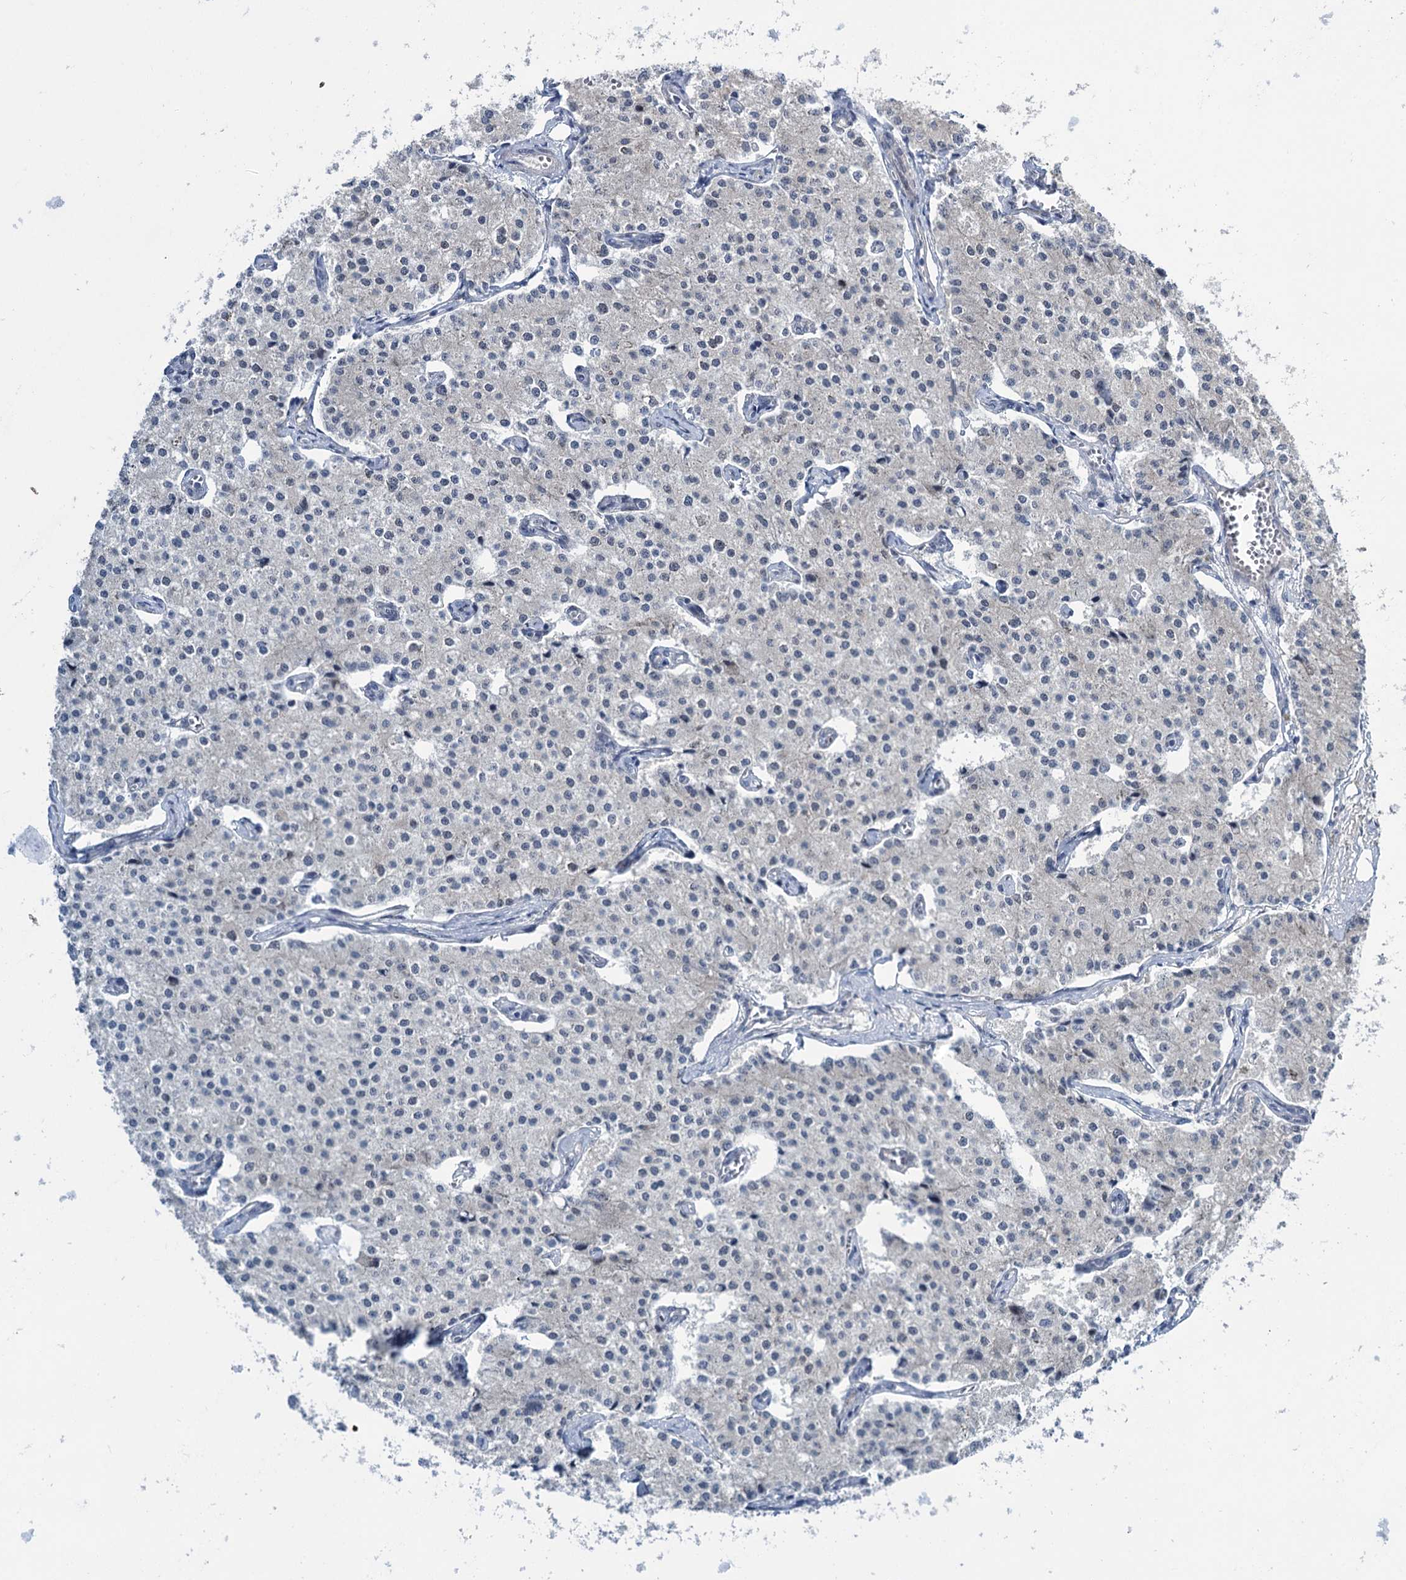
{"staining": {"intensity": "negative", "quantity": "none", "location": "none"}, "tissue": "carcinoid", "cell_type": "Tumor cells", "image_type": "cancer", "snomed": [{"axis": "morphology", "description": "Carcinoid, malignant, NOS"}, {"axis": "topography", "description": "Colon"}], "caption": "This is an immunohistochemistry micrograph of carcinoid. There is no staining in tumor cells.", "gene": "DCUN1D4", "patient": {"sex": "female", "age": 52}}